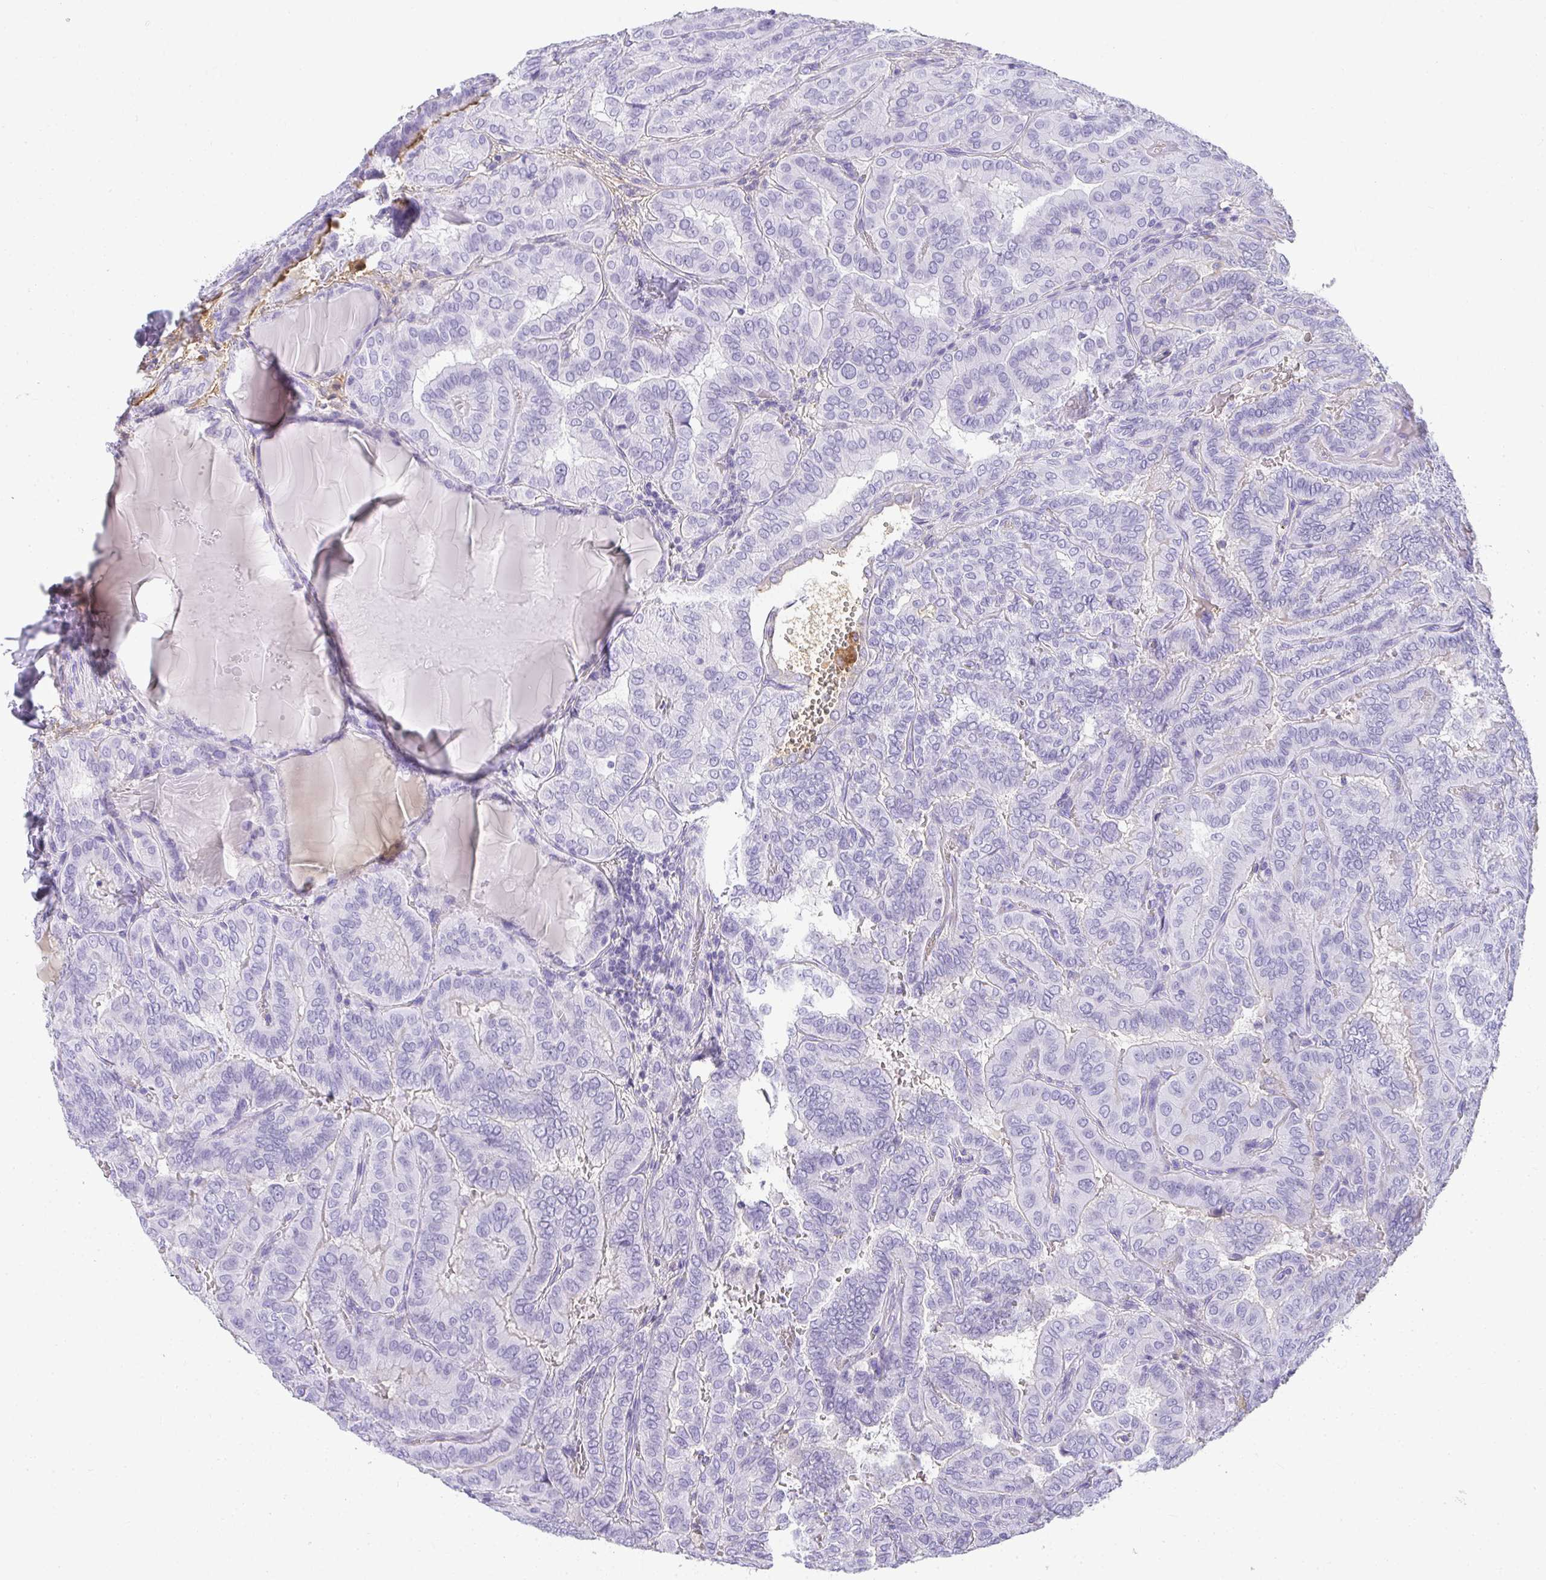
{"staining": {"intensity": "negative", "quantity": "none", "location": "none"}, "tissue": "thyroid cancer", "cell_type": "Tumor cells", "image_type": "cancer", "snomed": [{"axis": "morphology", "description": "Papillary adenocarcinoma, NOS"}, {"axis": "topography", "description": "Thyroid gland"}], "caption": "Immunohistochemical staining of human thyroid cancer (papillary adenocarcinoma) displays no significant positivity in tumor cells.", "gene": "ZSWIM3", "patient": {"sex": "female", "age": 46}}